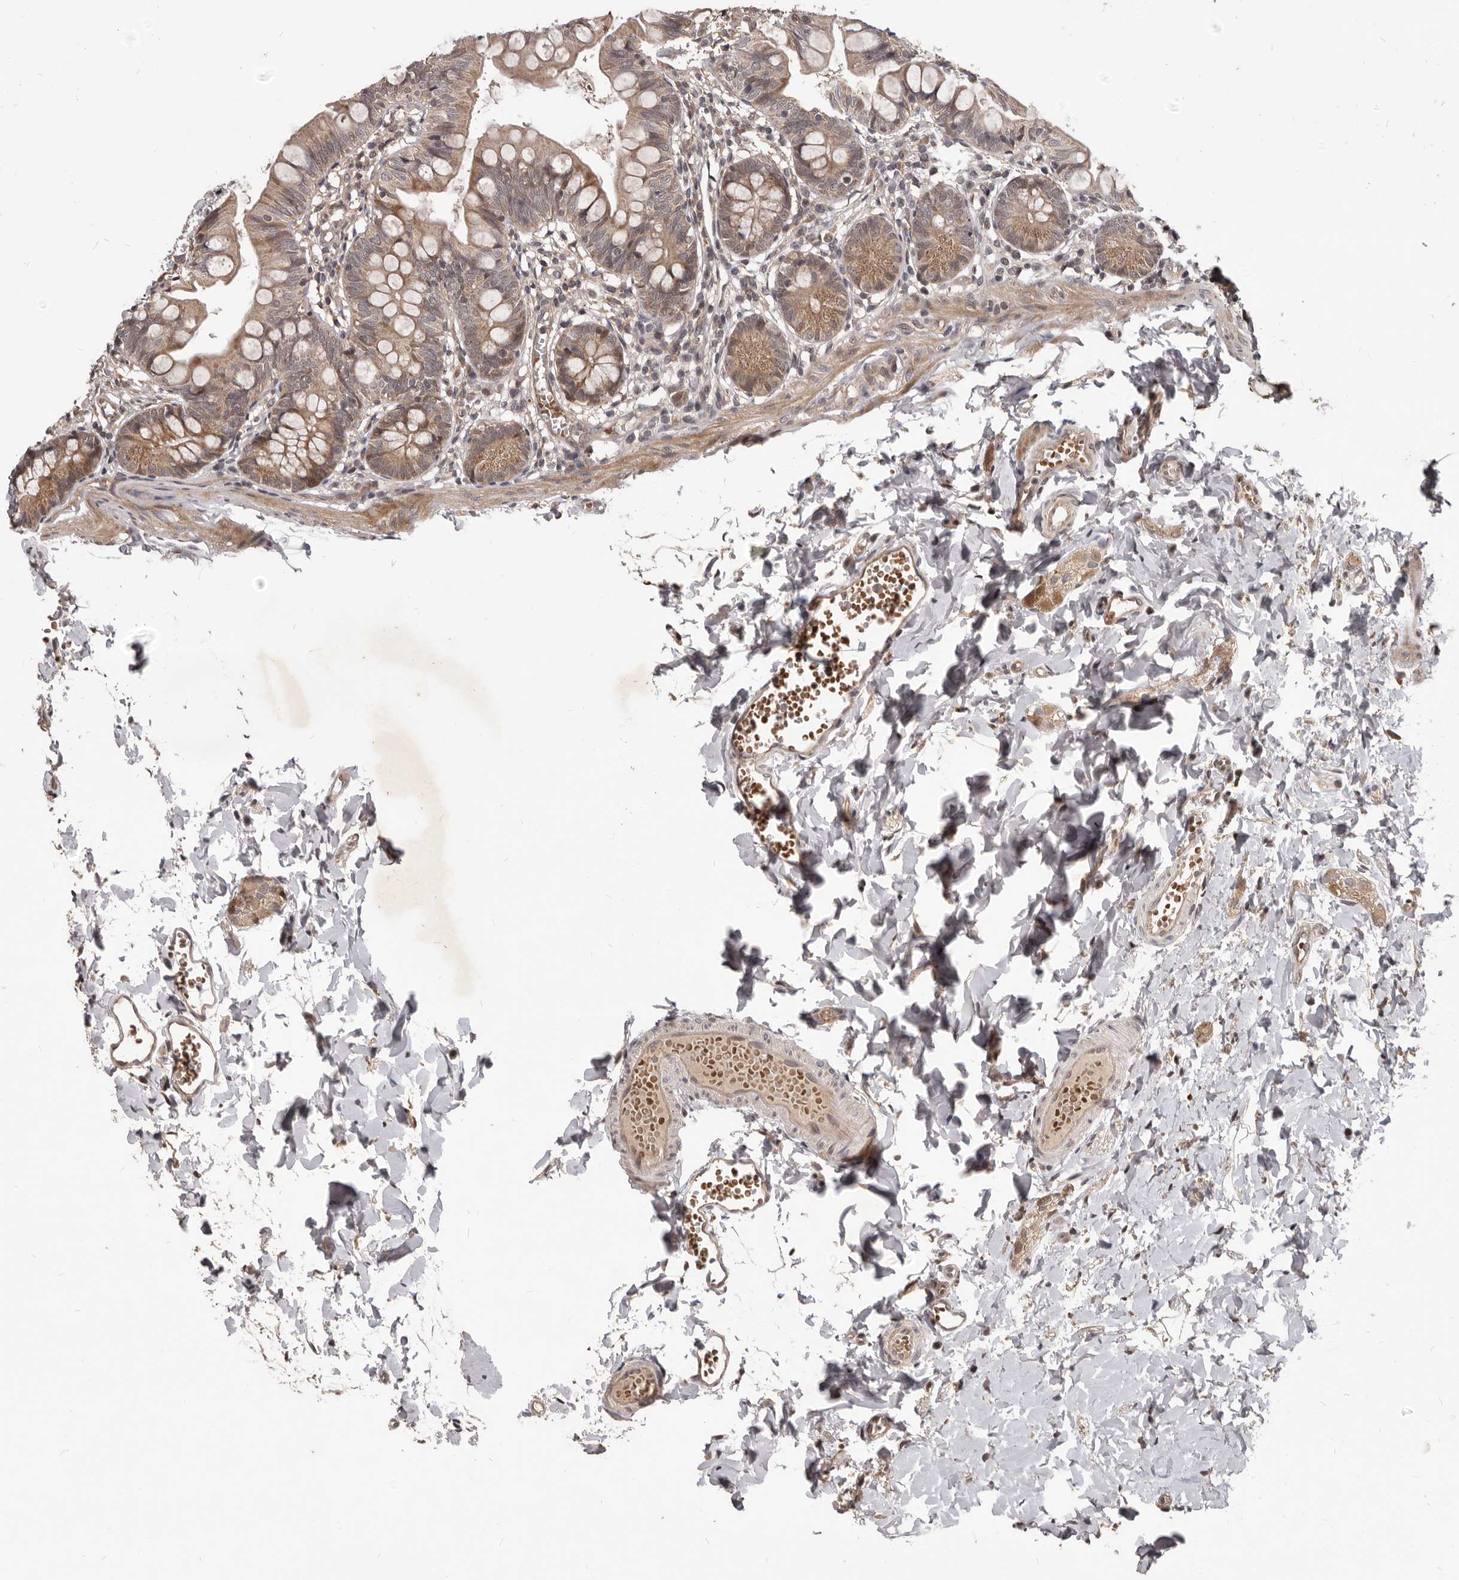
{"staining": {"intensity": "moderate", "quantity": ">75%", "location": "cytoplasmic/membranous"}, "tissue": "small intestine", "cell_type": "Glandular cells", "image_type": "normal", "snomed": [{"axis": "morphology", "description": "Normal tissue, NOS"}, {"axis": "topography", "description": "Small intestine"}], "caption": "The immunohistochemical stain labels moderate cytoplasmic/membranous positivity in glandular cells of benign small intestine. The protein is stained brown, and the nuclei are stained in blue (DAB IHC with brightfield microscopy, high magnification).", "gene": "GABPB2", "patient": {"sex": "male", "age": 7}}